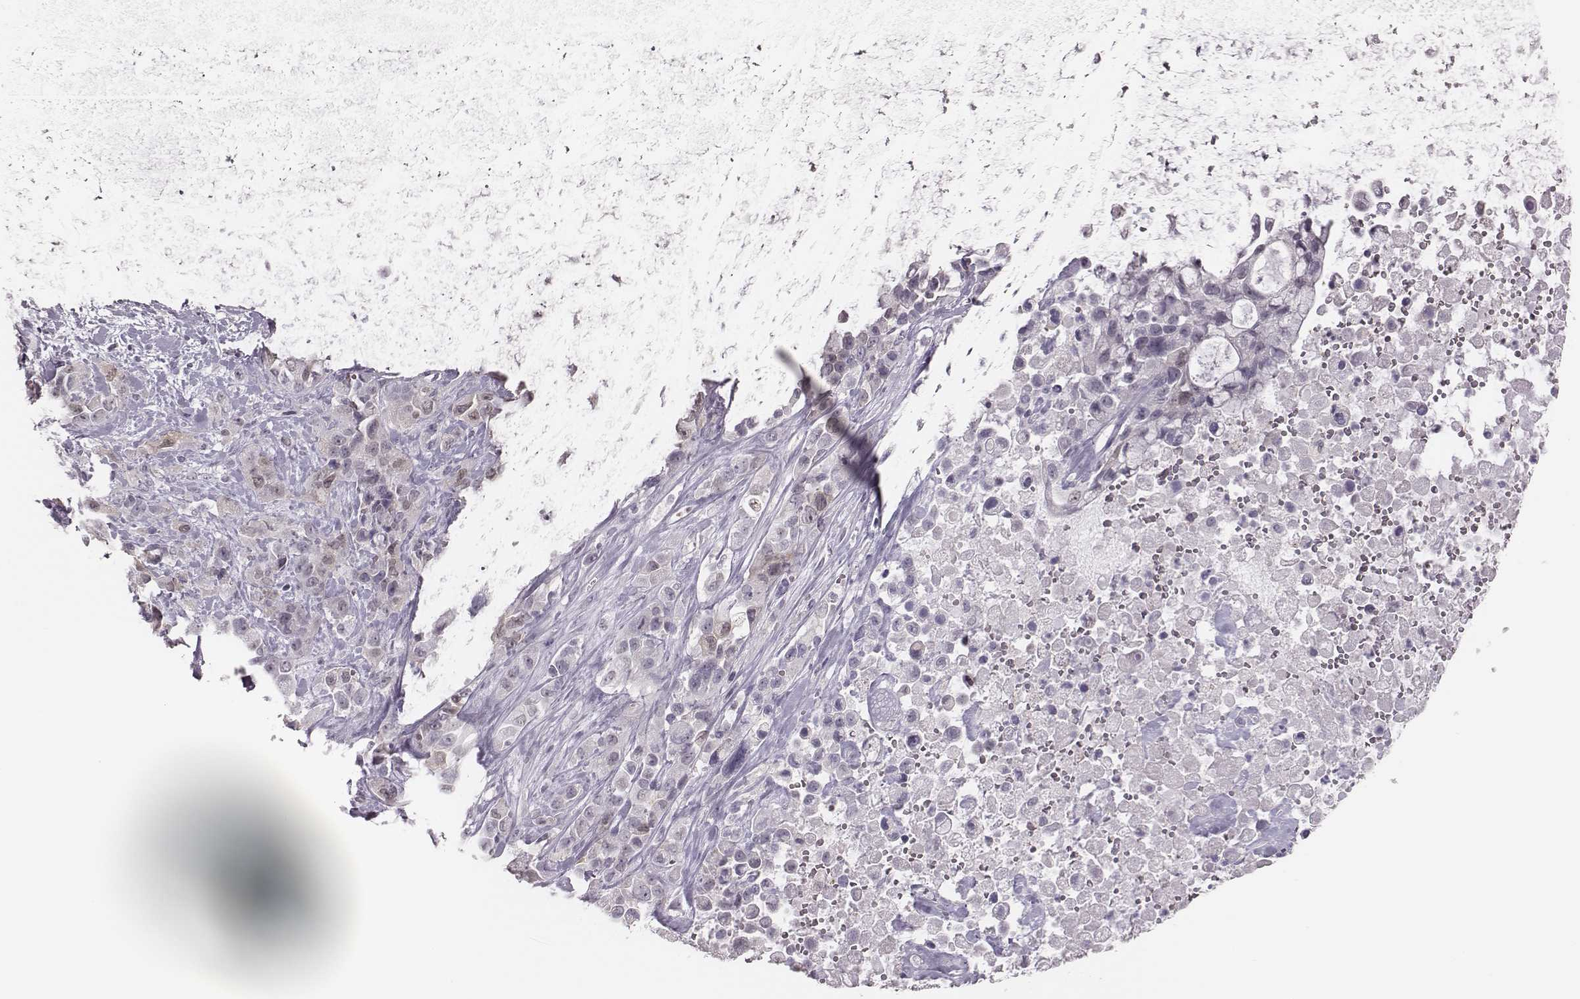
{"staining": {"intensity": "negative", "quantity": "none", "location": "none"}, "tissue": "pancreatic cancer", "cell_type": "Tumor cells", "image_type": "cancer", "snomed": [{"axis": "morphology", "description": "Adenocarcinoma, NOS"}, {"axis": "topography", "description": "Pancreas"}], "caption": "IHC micrograph of neoplastic tissue: human pancreatic cancer (adenocarcinoma) stained with DAB (3,3'-diaminobenzidine) shows no significant protein positivity in tumor cells. (Brightfield microscopy of DAB immunohistochemistry at high magnification).", "gene": "PBK", "patient": {"sex": "male", "age": 44}}